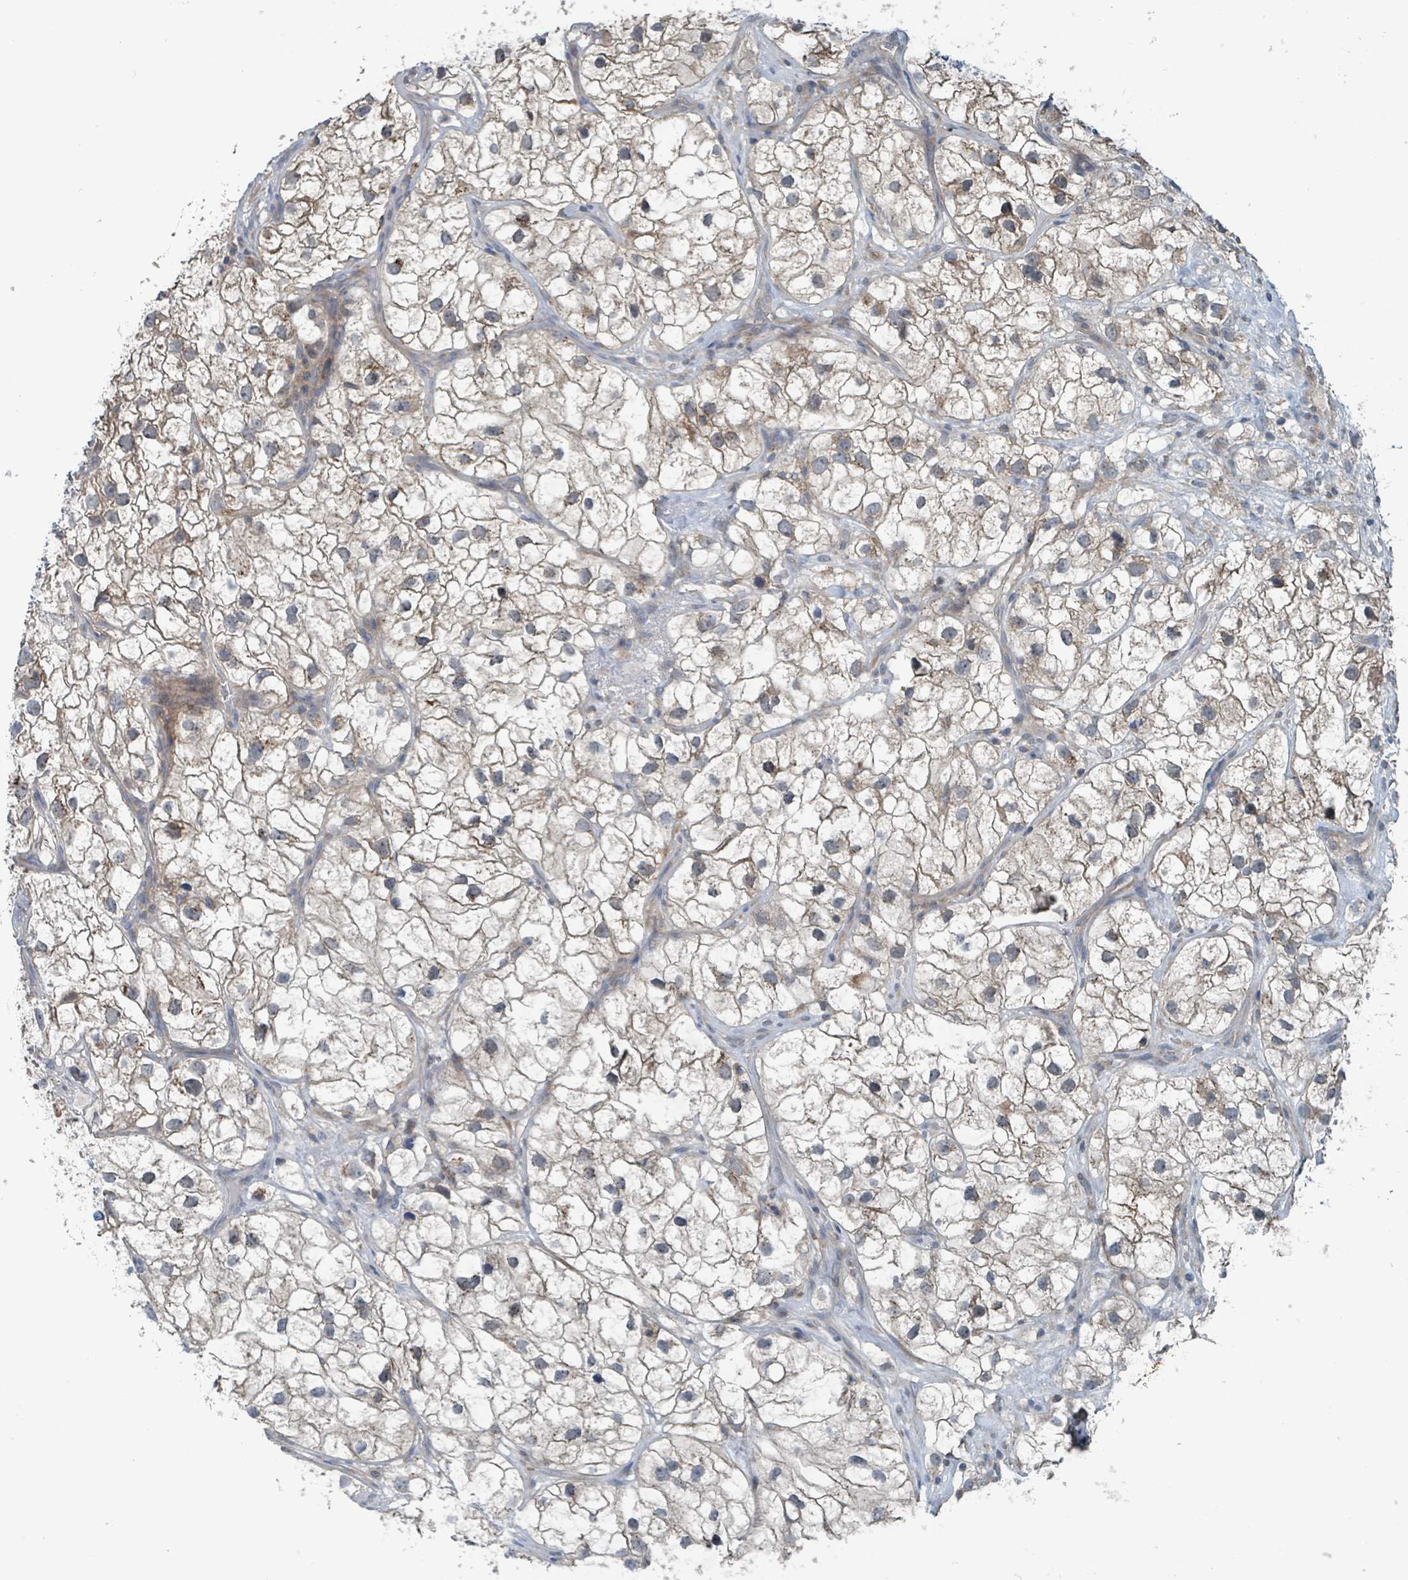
{"staining": {"intensity": "weak", "quantity": "25%-75%", "location": "cytoplasmic/membranous"}, "tissue": "renal cancer", "cell_type": "Tumor cells", "image_type": "cancer", "snomed": [{"axis": "morphology", "description": "Adenocarcinoma, NOS"}, {"axis": "topography", "description": "Kidney"}], "caption": "Protein staining by IHC shows weak cytoplasmic/membranous positivity in about 25%-75% of tumor cells in adenocarcinoma (renal). The staining was performed using DAB (3,3'-diaminobenzidine) to visualize the protein expression in brown, while the nuclei were stained in blue with hematoxylin (Magnification: 20x).", "gene": "ACBD4", "patient": {"sex": "male", "age": 59}}